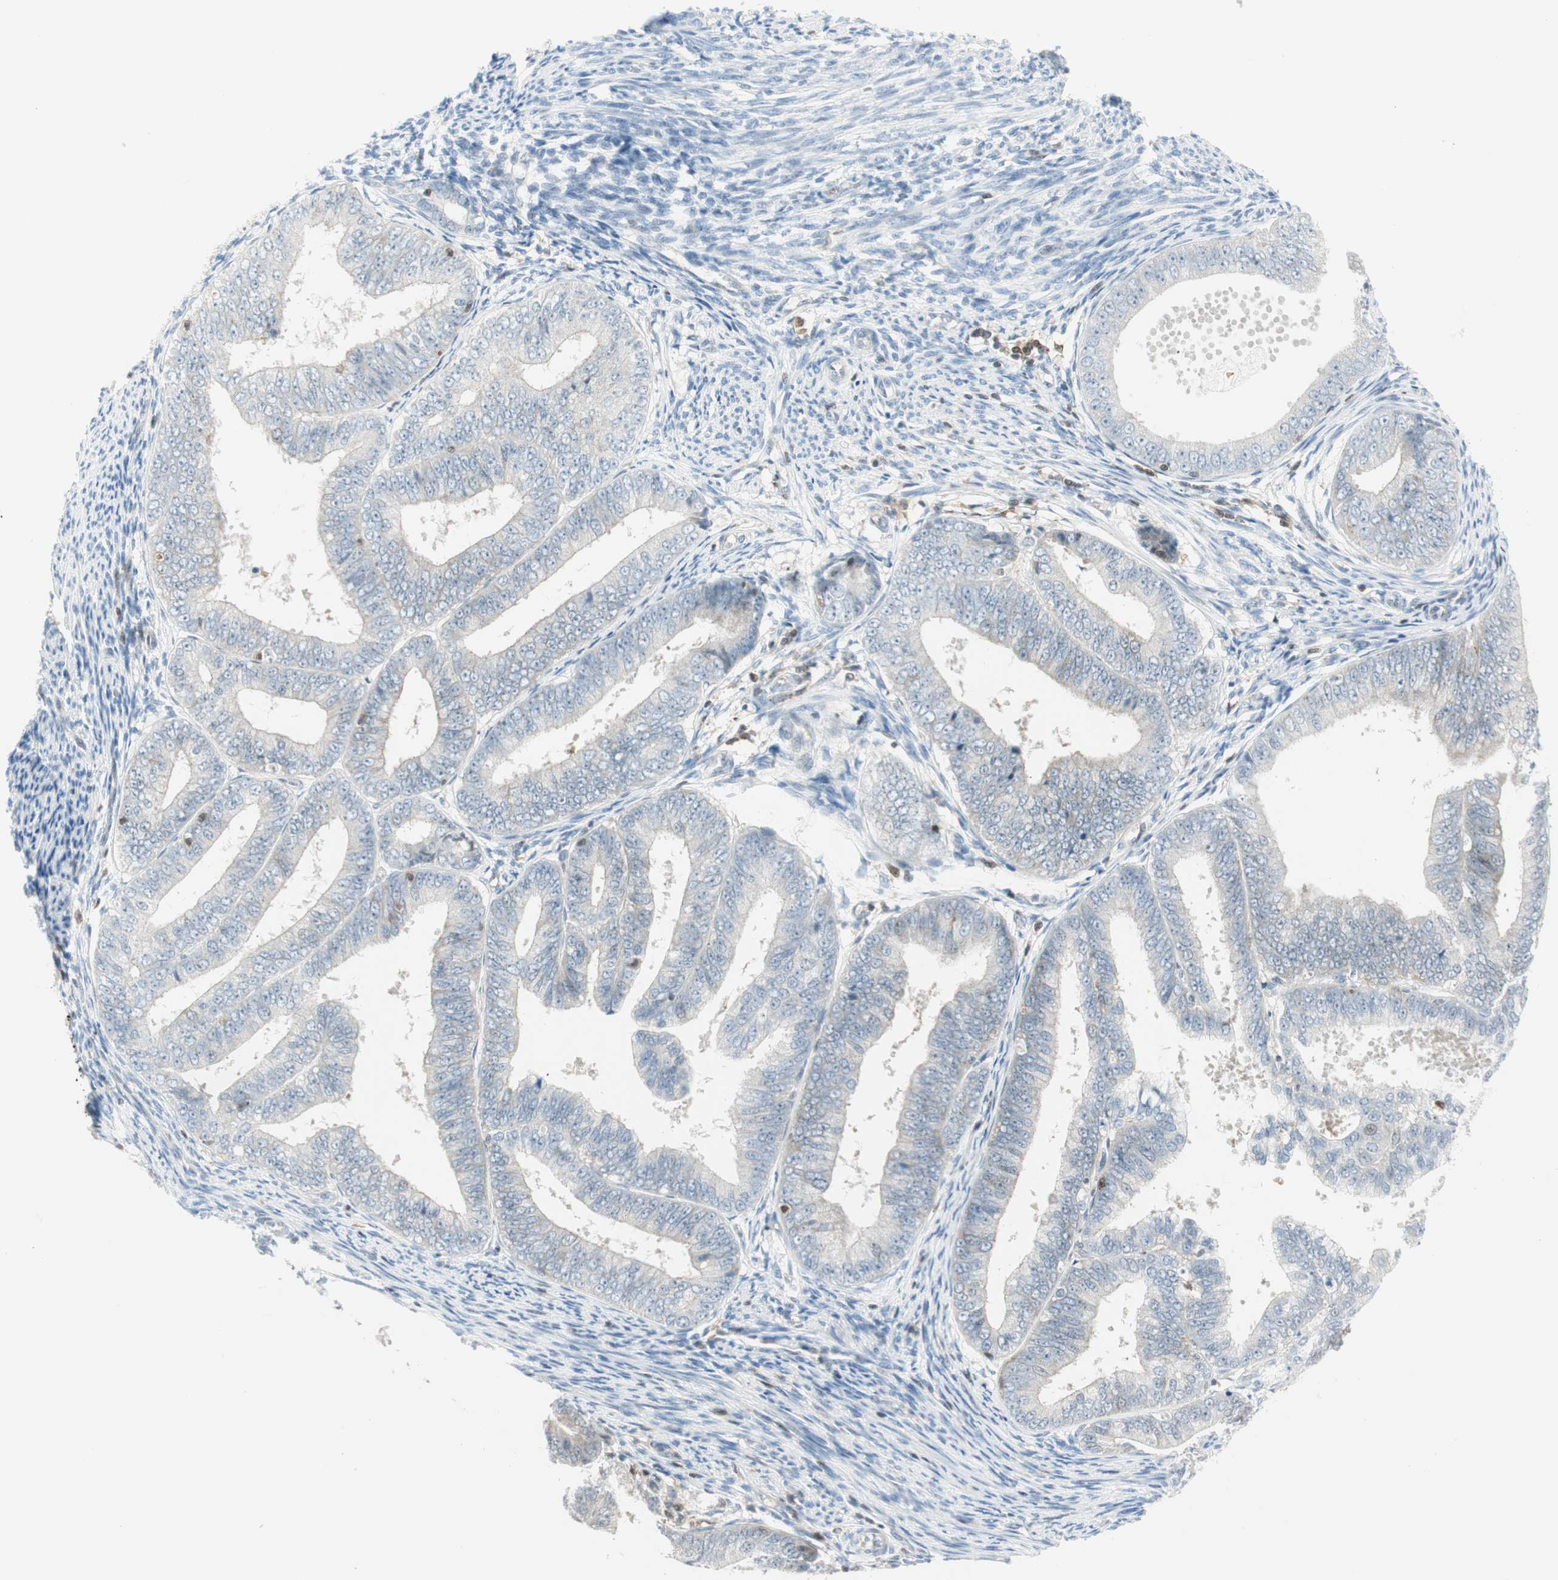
{"staining": {"intensity": "negative", "quantity": "none", "location": "none"}, "tissue": "endometrial cancer", "cell_type": "Tumor cells", "image_type": "cancer", "snomed": [{"axis": "morphology", "description": "Adenocarcinoma, NOS"}, {"axis": "topography", "description": "Endometrium"}], "caption": "Tumor cells show no significant protein staining in endometrial adenocarcinoma.", "gene": "PPP1CA", "patient": {"sex": "female", "age": 63}}